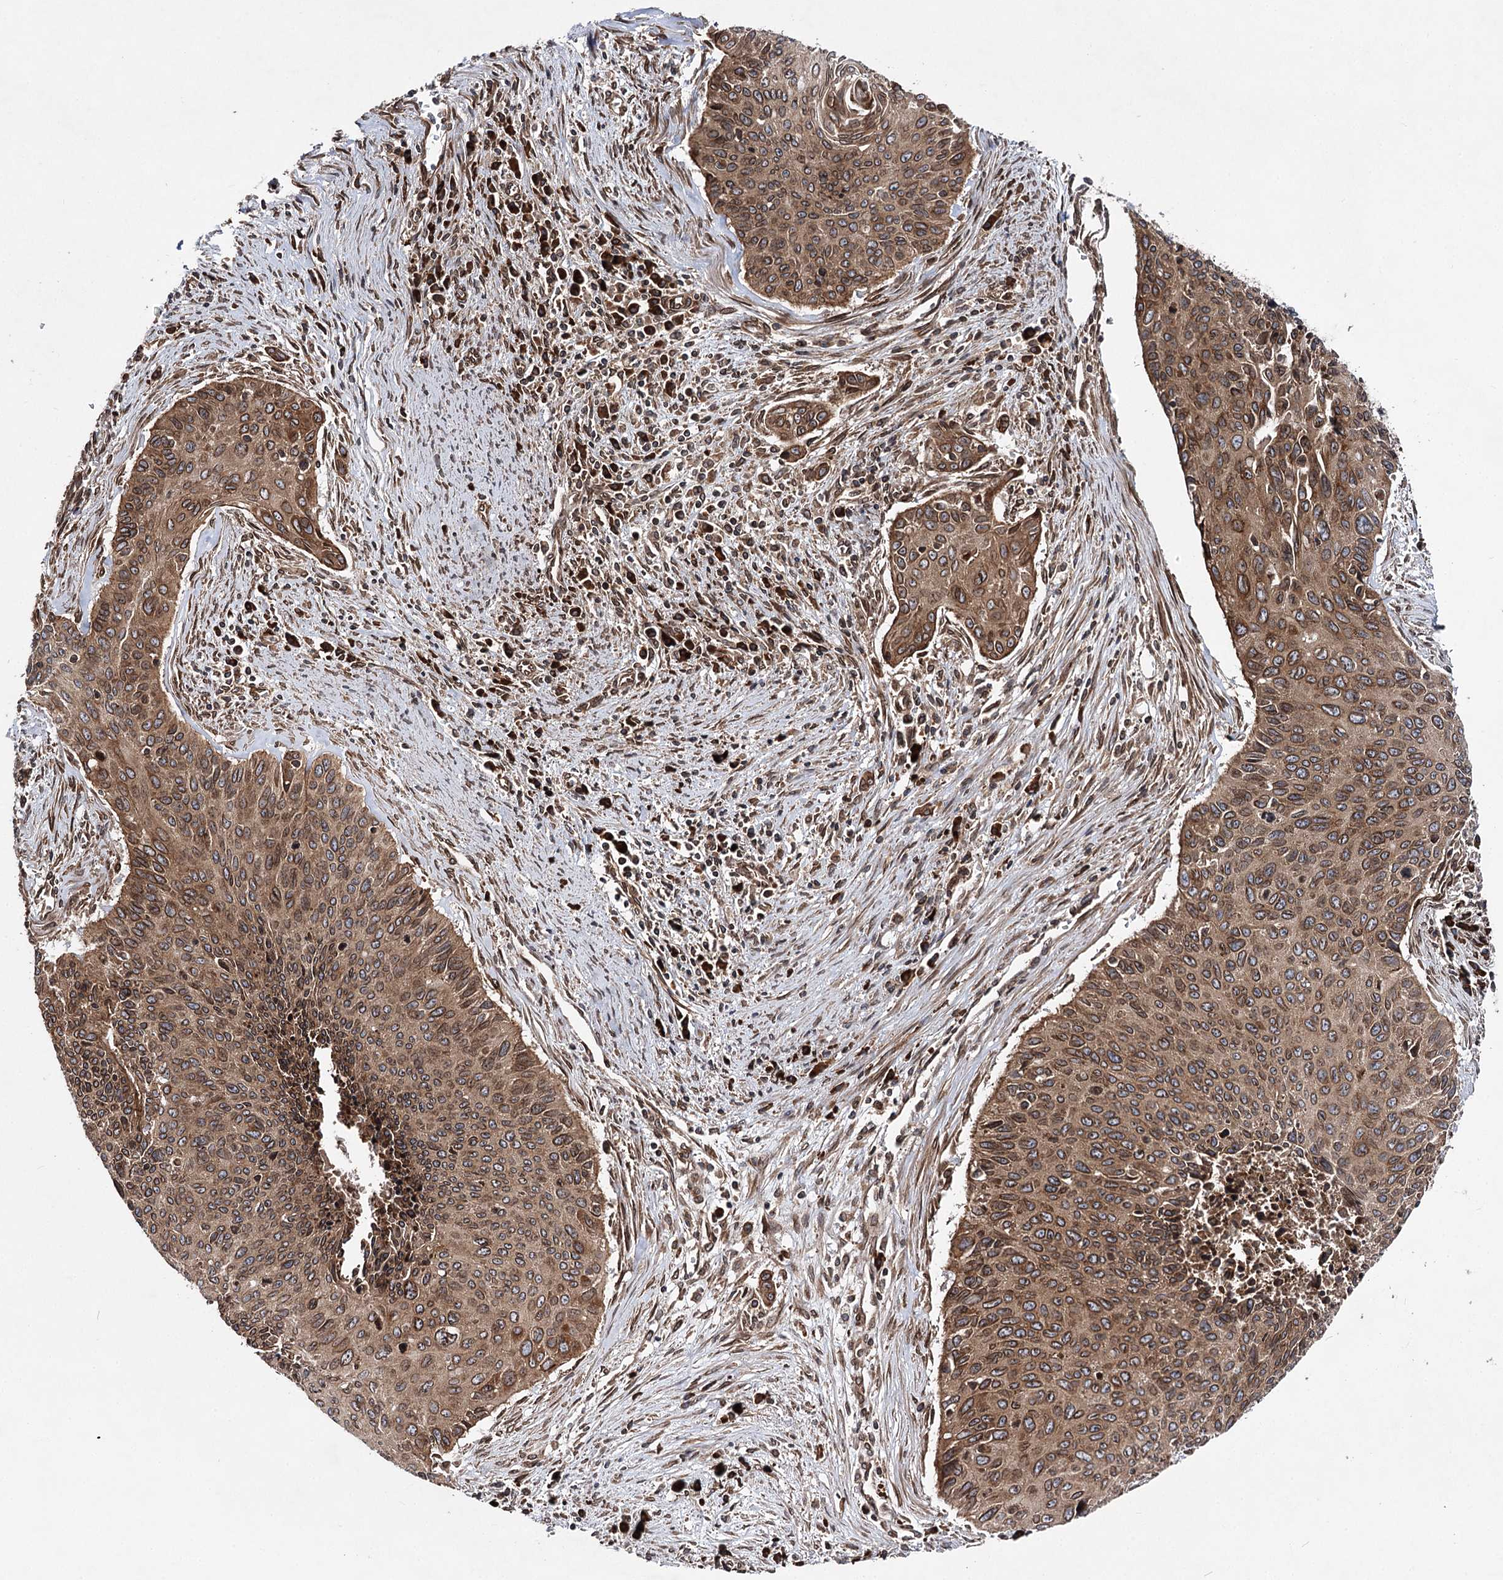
{"staining": {"intensity": "moderate", "quantity": ">75%", "location": "cytoplasmic/membranous"}, "tissue": "cervical cancer", "cell_type": "Tumor cells", "image_type": "cancer", "snomed": [{"axis": "morphology", "description": "Squamous cell carcinoma, NOS"}, {"axis": "topography", "description": "Cervix"}], "caption": "A brown stain highlights moderate cytoplasmic/membranous expression of a protein in human cervical squamous cell carcinoma tumor cells.", "gene": "FGFR1OP2", "patient": {"sex": "female", "age": 55}}